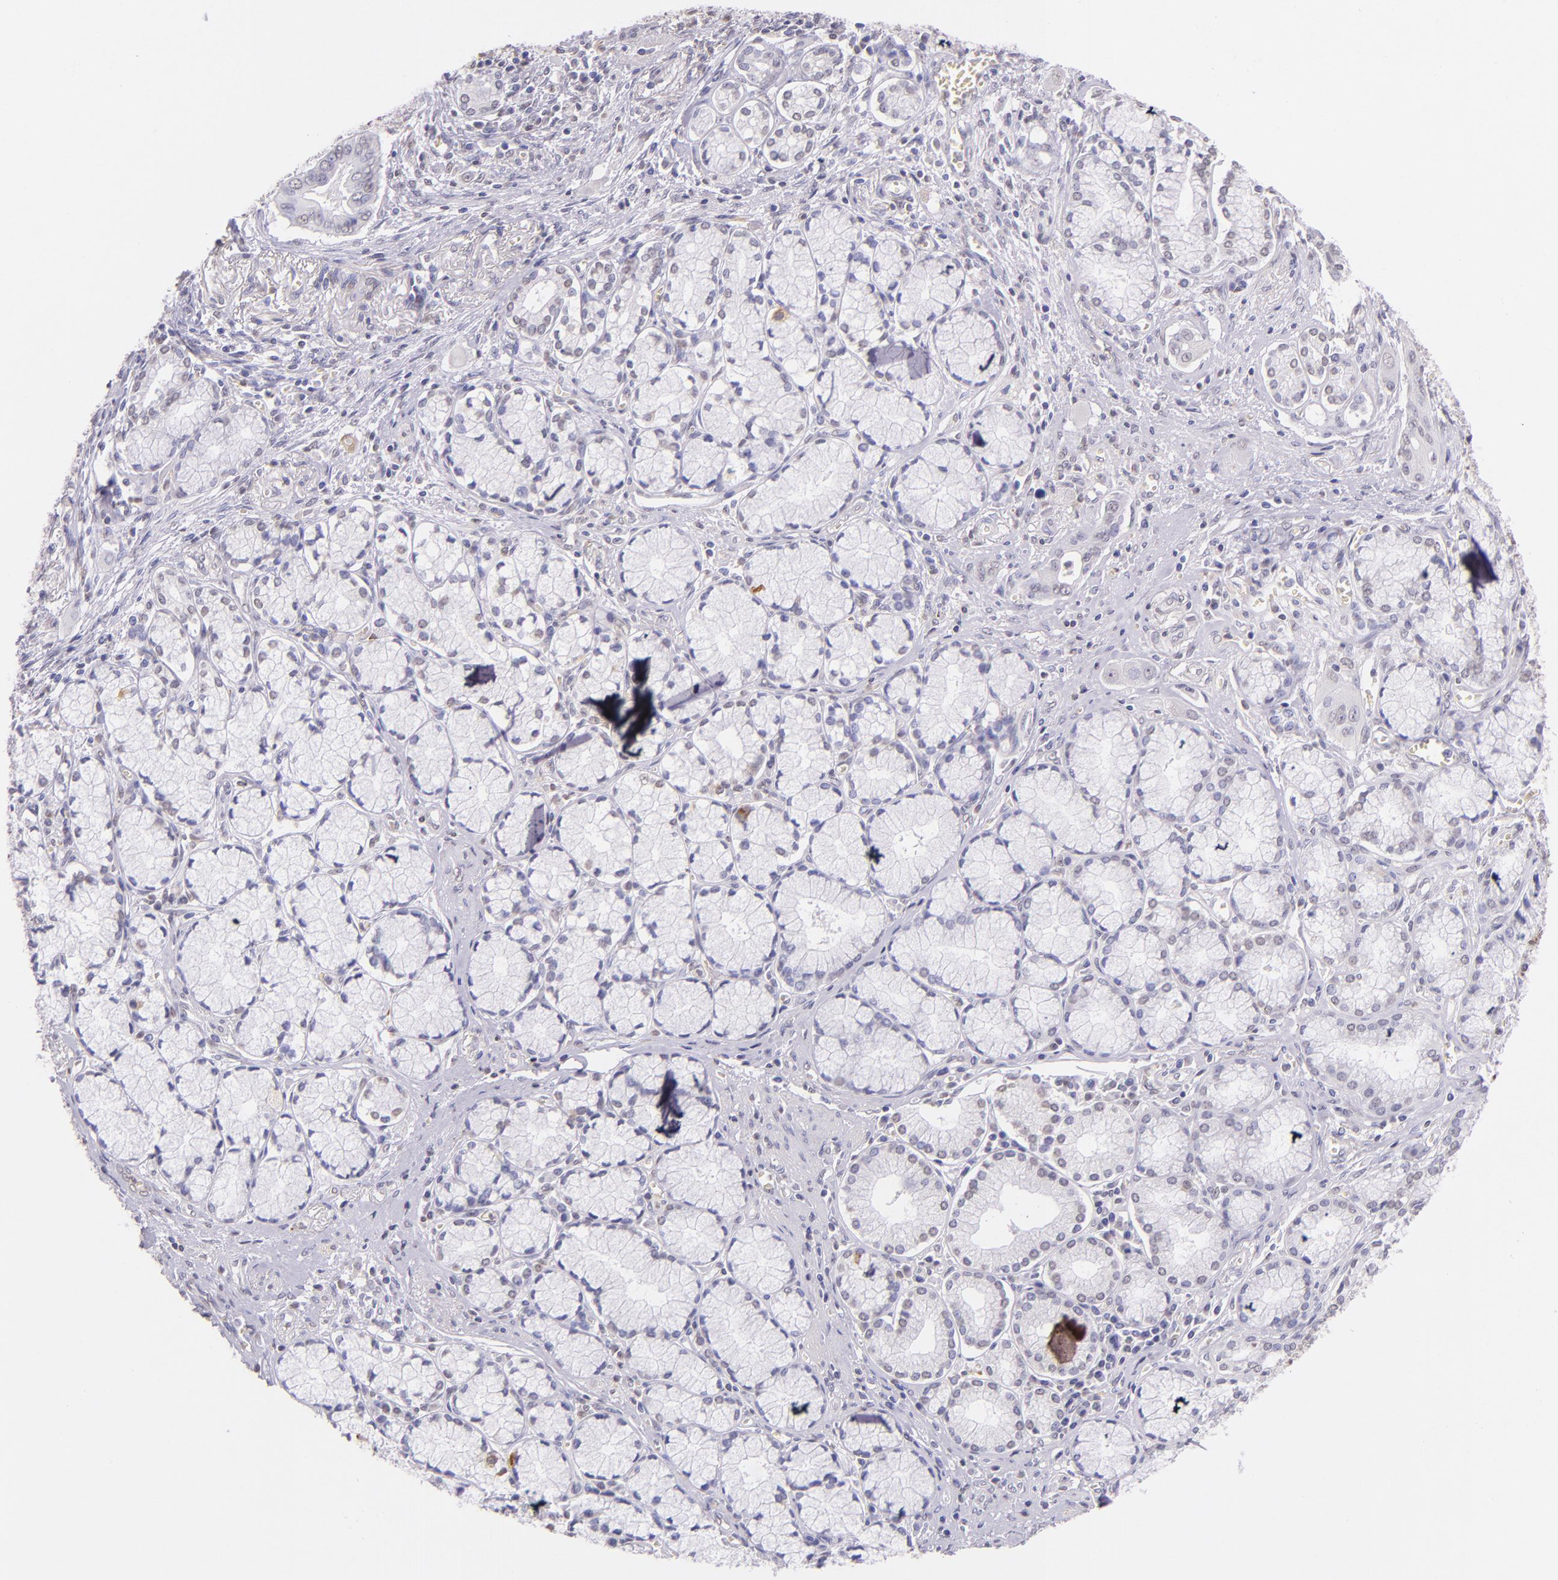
{"staining": {"intensity": "negative", "quantity": "none", "location": "none"}, "tissue": "pancreatic cancer", "cell_type": "Tumor cells", "image_type": "cancer", "snomed": [{"axis": "morphology", "description": "Adenocarcinoma, NOS"}, {"axis": "topography", "description": "Pancreas"}], "caption": "There is no significant expression in tumor cells of pancreatic cancer (adenocarcinoma).", "gene": "RTN1", "patient": {"sex": "male", "age": 77}}